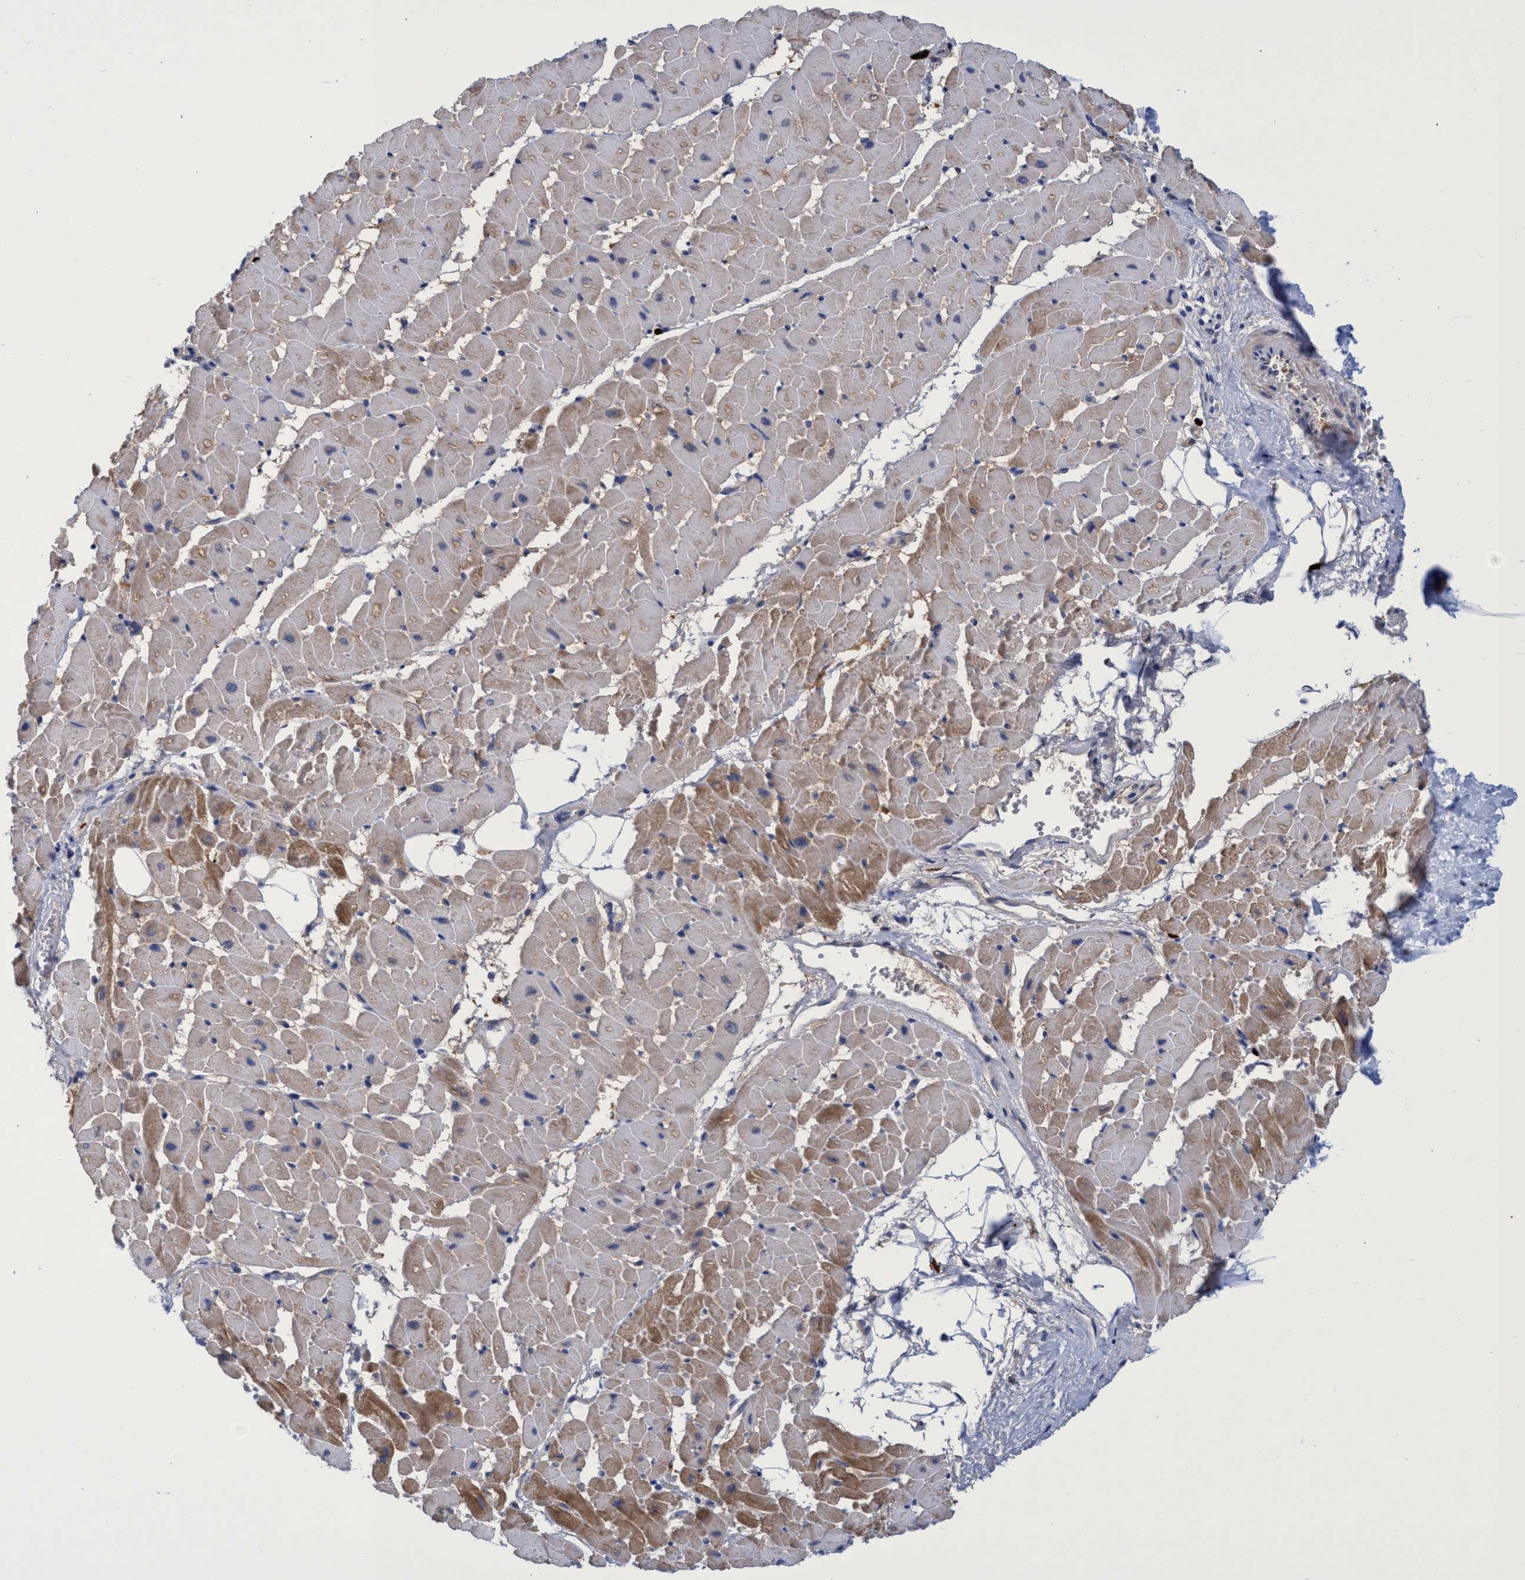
{"staining": {"intensity": "moderate", "quantity": "25%-75%", "location": "cytoplasmic/membranous"}, "tissue": "heart muscle", "cell_type": "Cardiomyocytes", "image_type": "normal", "snomed": [{"axis": "morphology", "description": "Normal tissue, NOS"}, {"axis": "topography", "description": "Heart"}], "caption": "Protein analysis of normal heart muscle exhibits moderate cytoplasmic/membranous positivity in approximately 25%-75% of cardiomyocytes.", "gene": "PNPO", "patient": {"sex": "female", "age": 19}}